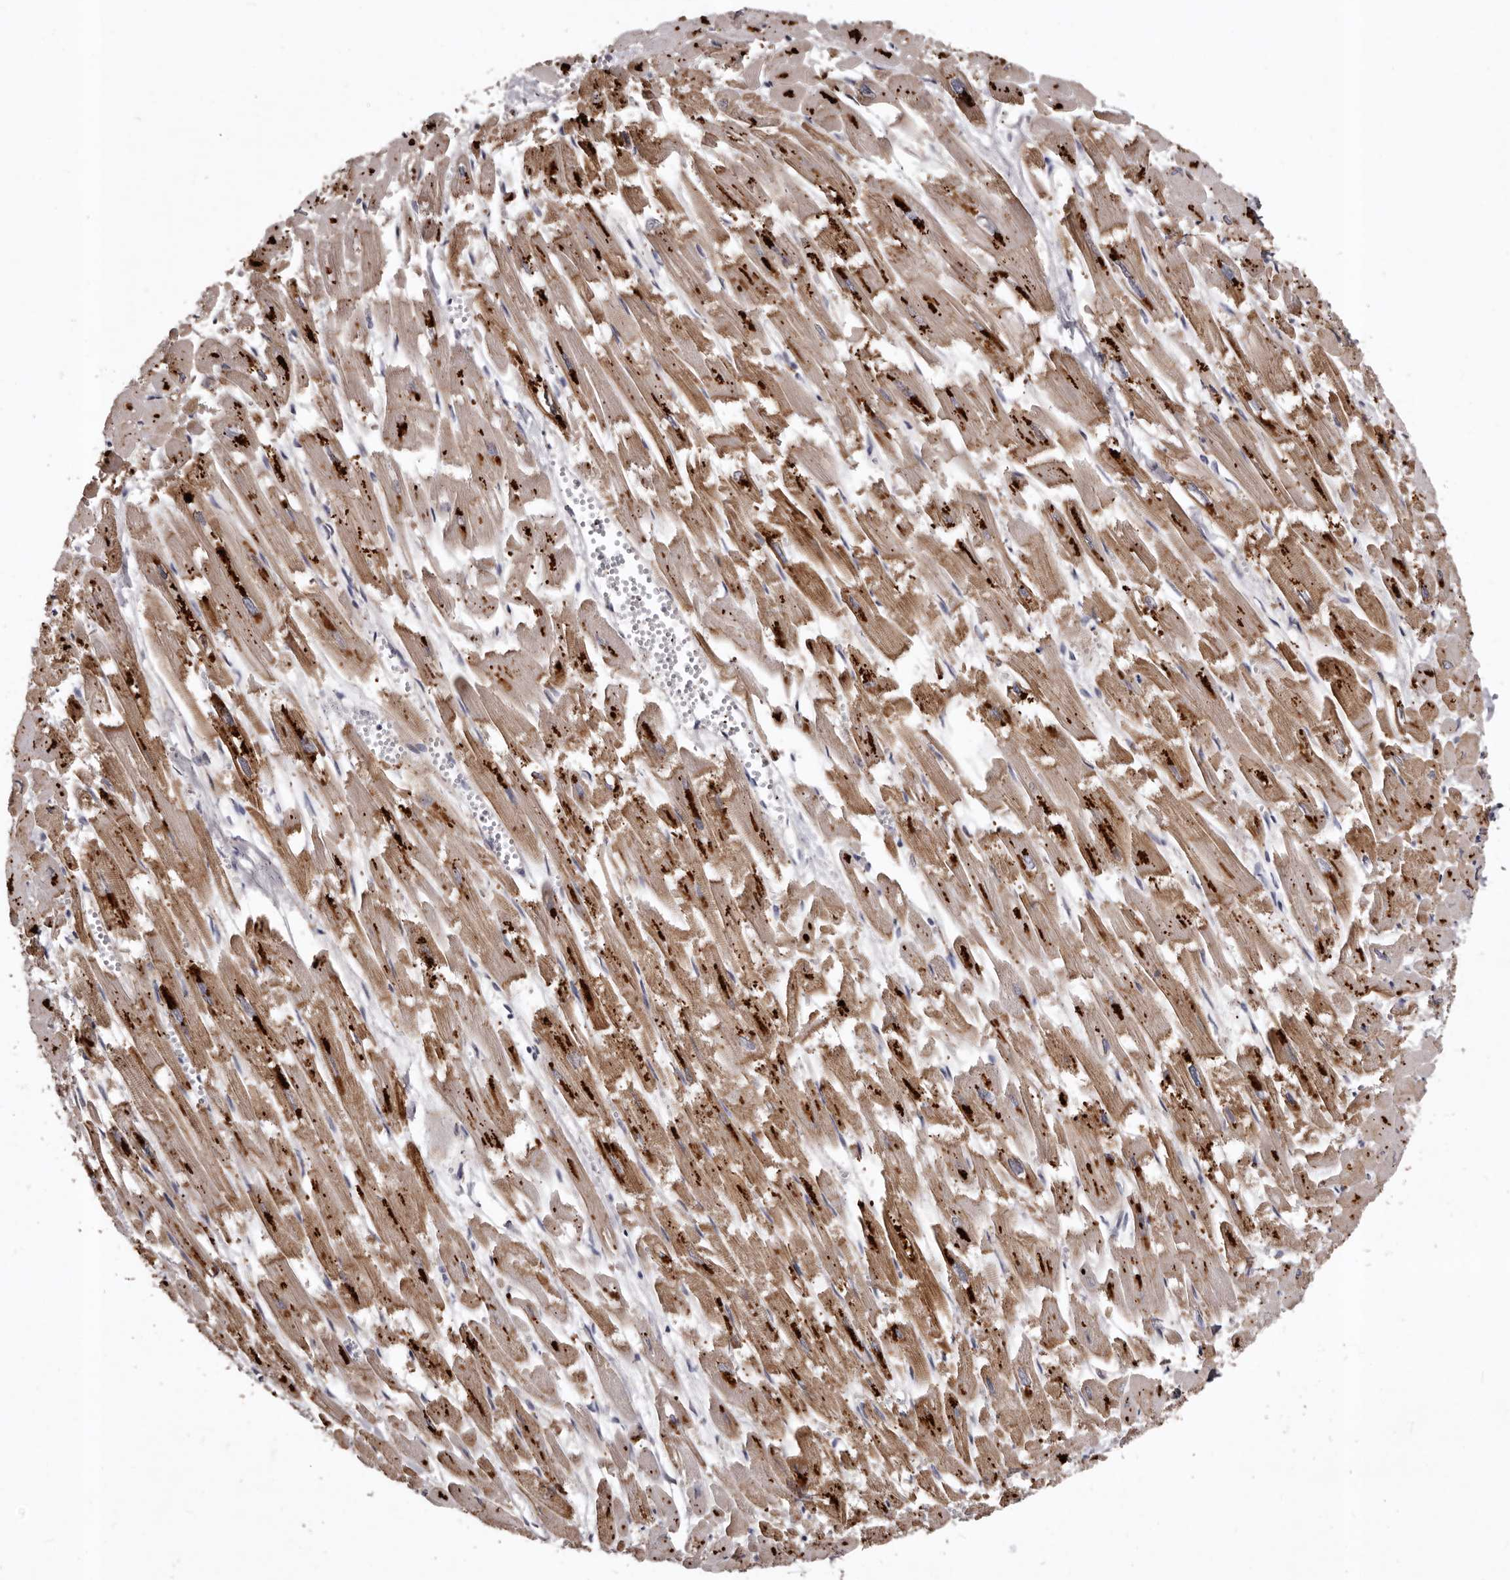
{"staining": {"intensity": "moderate", "quantity": ">75%", "location": "cytoplasmic/membranous"}, "tissue": "heart muscle", "cell_type": "Cardiomyocytes", "image_type": "normal", "snomed": [{"axis": "morphology", "description": "Normal tissue, NOS"}, {"axis": "topography", "description": "Heart"}], "caption": "The photomicrograph shows a brown stain indicating the presence of a protein in the cytoplasmic/membranous of cardiomyocytes in heart muscle. (Stains: DAB (3,3'-diaminobenzidine) in brown, nuclei in blue, Microscopy: brightfield microscopy at high magnification).", "gene": "SLC10A4", "patient": {"sex": "male", "age": 54}}